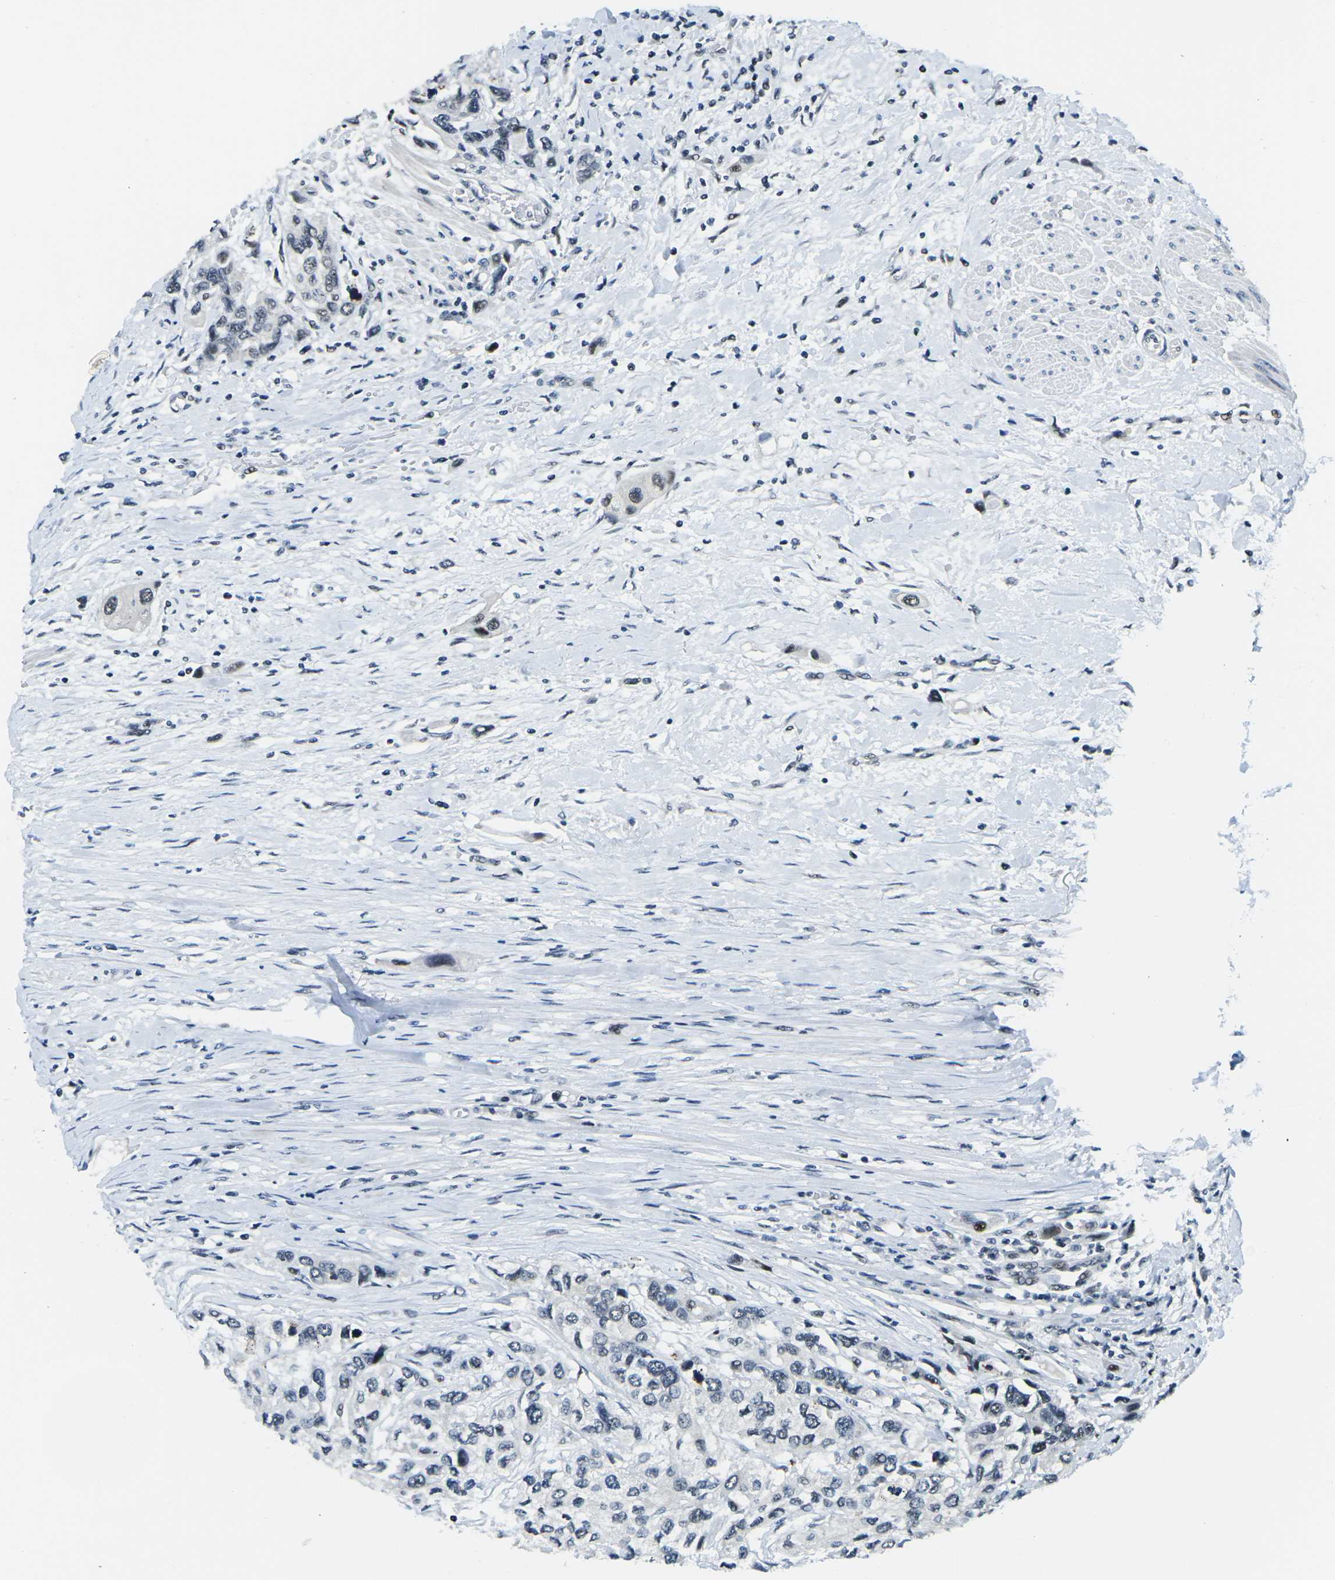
{"staining": {"intensity": "negative", "quantity": "none", "location": "none"}, "tissue": "urothelial cancer", "cell_type": "Tumor cells", "image_type": "cancer", "snomed": [{"axis": "morphology", "description": "Urothelial carcinoma, High grade"}, {"axis": "topography", "description": "Urinary bladder"}], "caption": "Urothelial carcinoma (high-grade) was stained to show a protein in brown. There is no significant expression in tumor cells.", "gene": "PRPF8", "patient": {"sex": "female", "age": 56}}